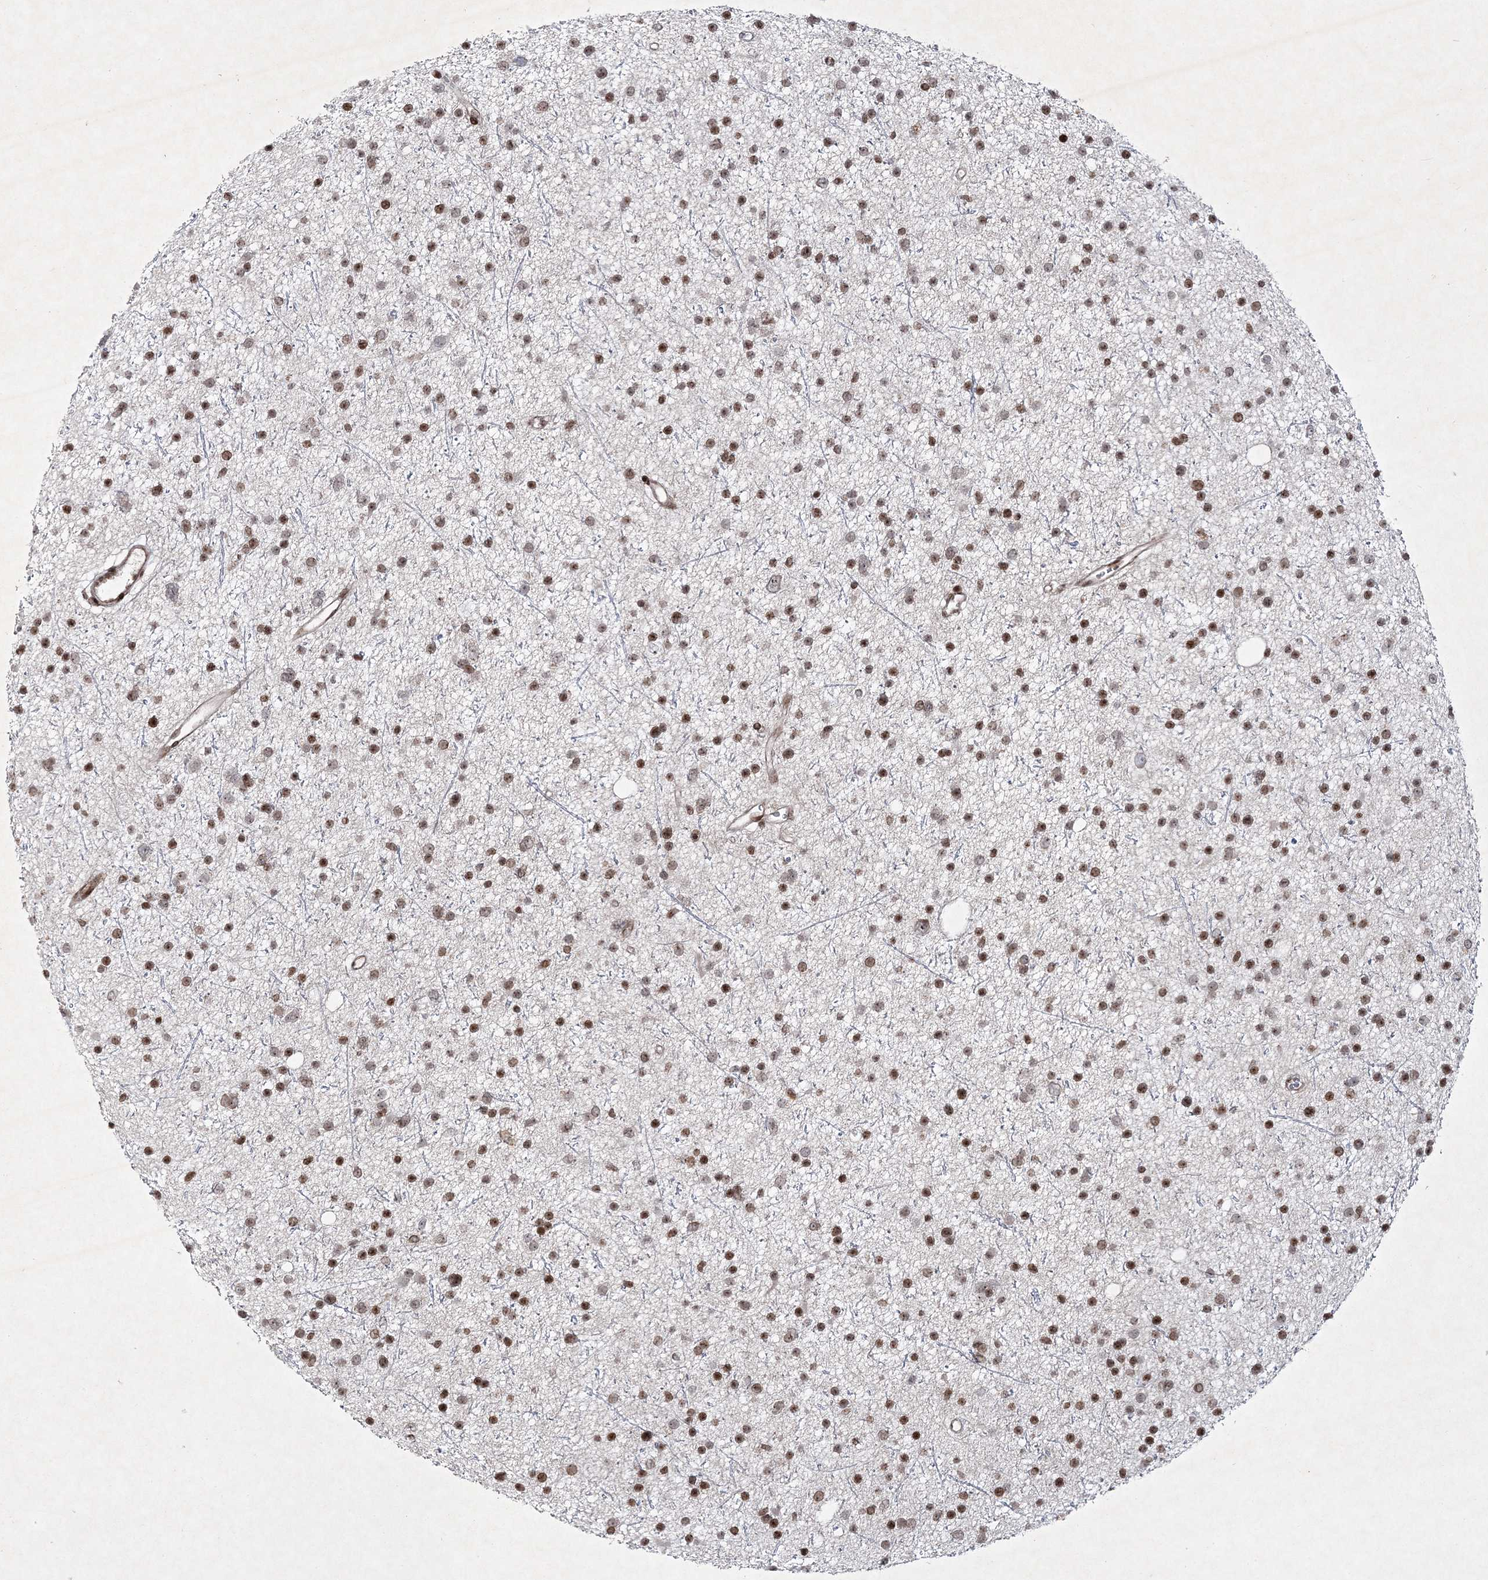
{"staining": {"intensity": "moderate", "quantity": ">75%", "location": "nuclear"}, "tissue": "glioma", "cell_type": "Tumor cells", "image_type": "cancer", "snomed": [{"axis": "morphology", "description": "Glioma, malignant, Low grade"}, {"axis": "topography", "description": "Cerebral cortex"}], "caption": "IHC histopathology image of neoplastic tissue: glioma stained using IHC shows medium levels of moderate protein expression localized specifically in the nuclear of tumor cells, appearing as a nuclear brown color.", "gene": "SMIM29", "patient": {"sex": "female", "age": 39}}